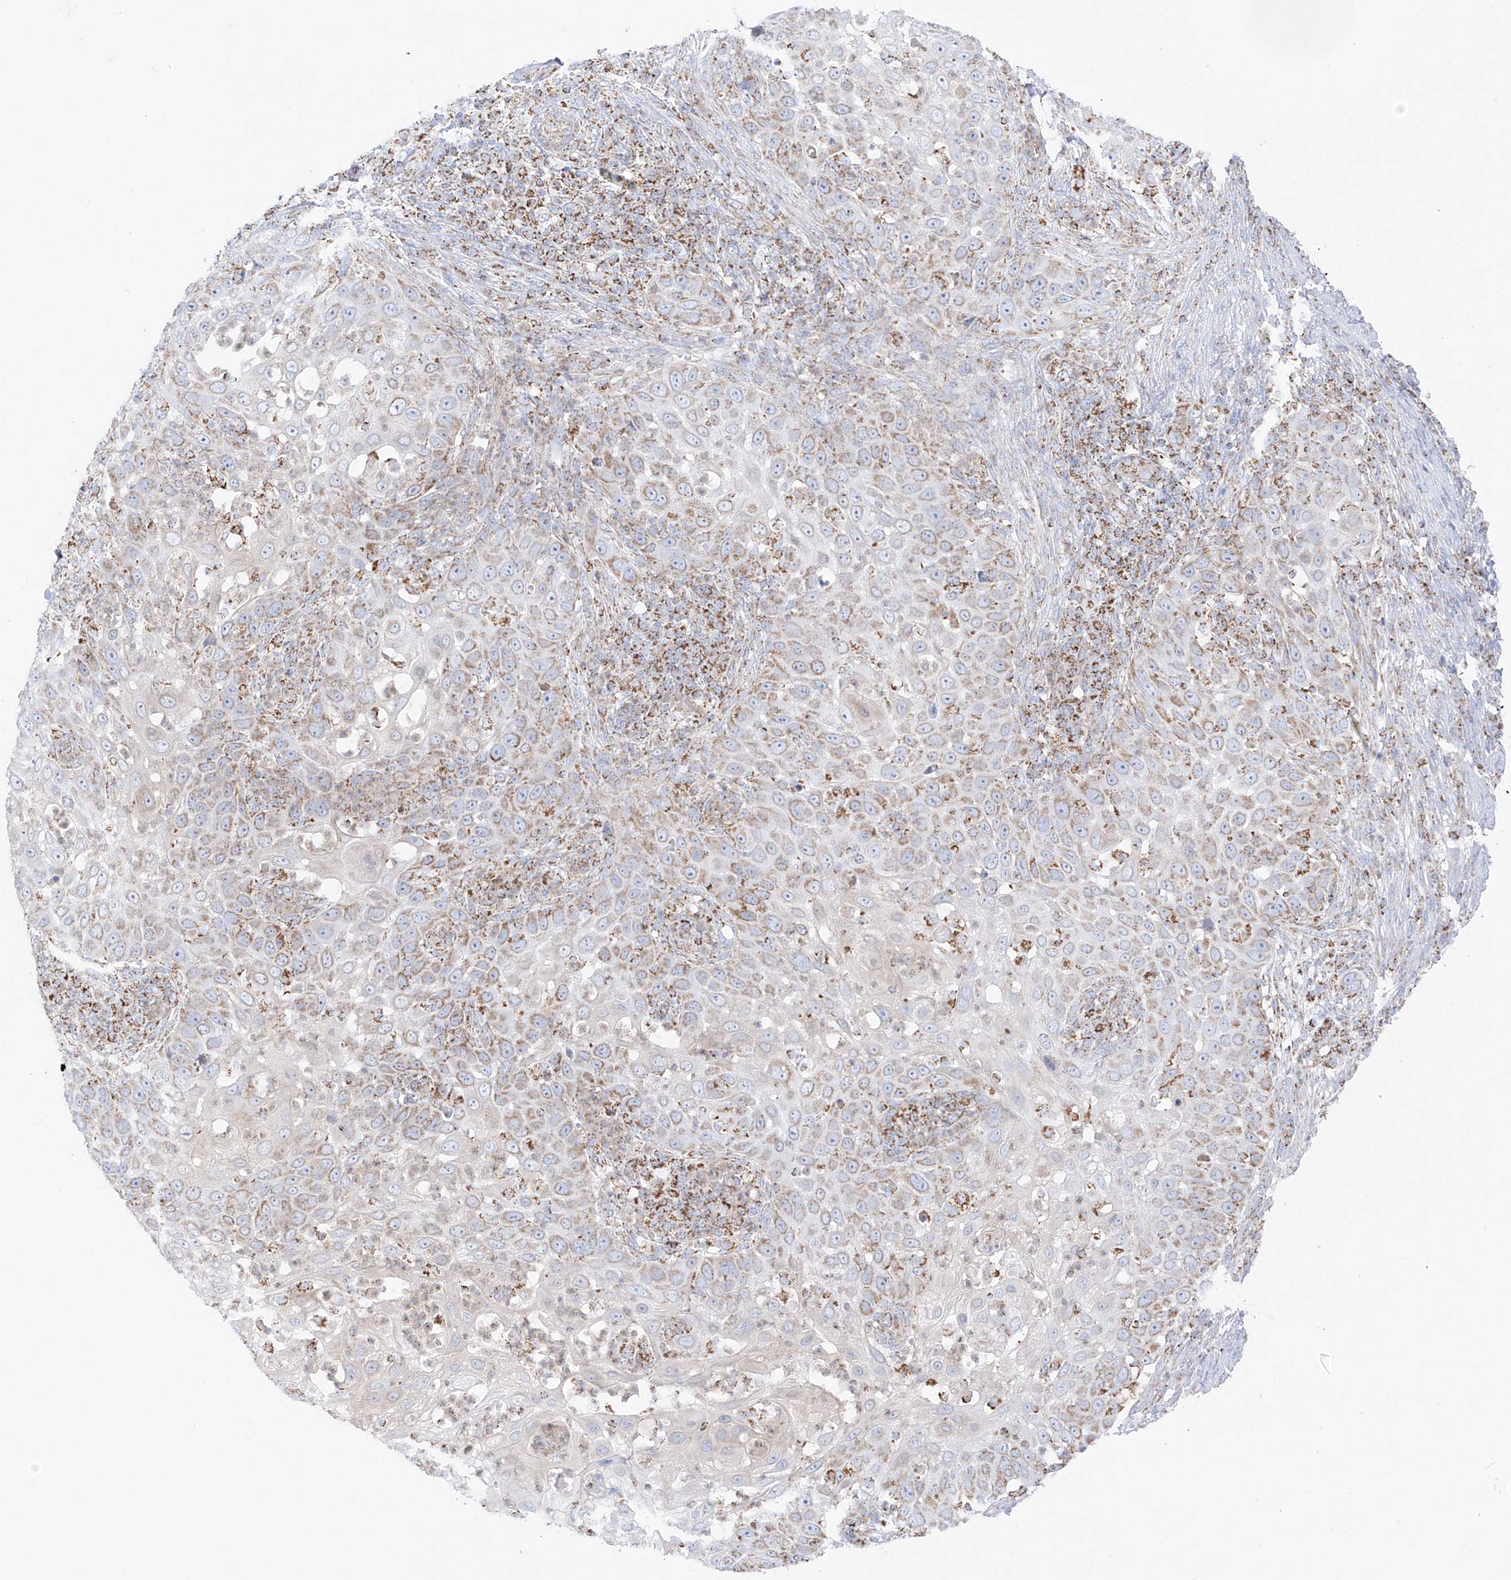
{"staining": {"intensity": "weak", "quantity": ">75%", "location": "cytoplasmic/membranous"}, "tissue": "skin cancer", "cell_type": "Tumor cells", "image_type": "cancer", "snomed": [{"axis": "morphology", "description": "Squamous cell carcinoma, NOS"}, {"axis": "topography", "description": "Skin"}], "caption": "The image exhibits immunohistochemical staining of skin cancer (squamous cell carcinoma). There is weak cytoplasmic/membranous positivity is identified in about >75% of tumor cells. (IHC, brightfield microscopy, high magnification).", "gene": "XKR3", "patient": {"sex": "female", "age": 44}}